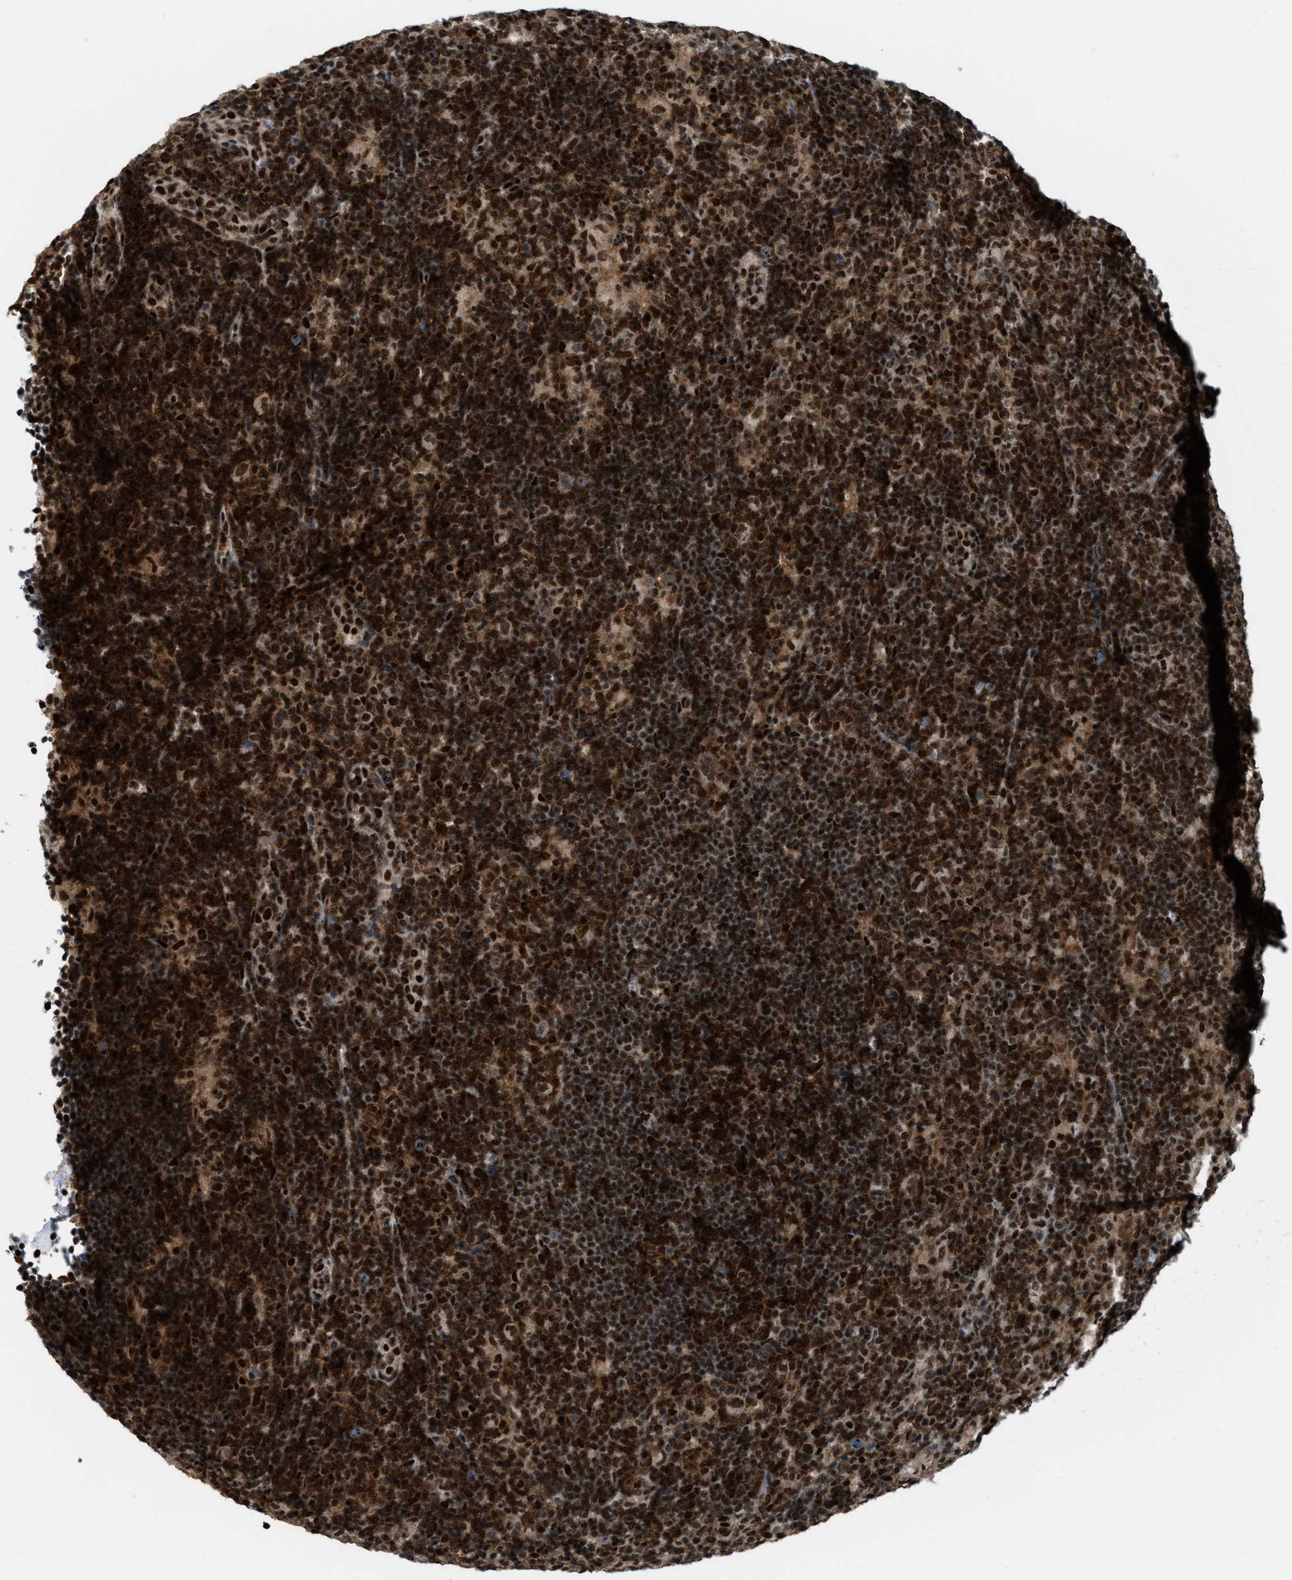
{"staining": {"intensity": "moderate", "quantity": ">75%", "location": "nuclear"}, "tissue": "lymphoma", "cell_type": "Tumor cells", "image_type": "cancer", "snomed": [{"axis": "morphology", "description": "Hodgkin's disease, NOS"}, {"axis": "topography", "description": "Lymph node"}], "caption": "Hodgkin's disease stained for a protein exhibits moderate nuclear positivity in tumor cells.", "gene": "NUMA1", "patient": {"sex": "female", "age": 57}}